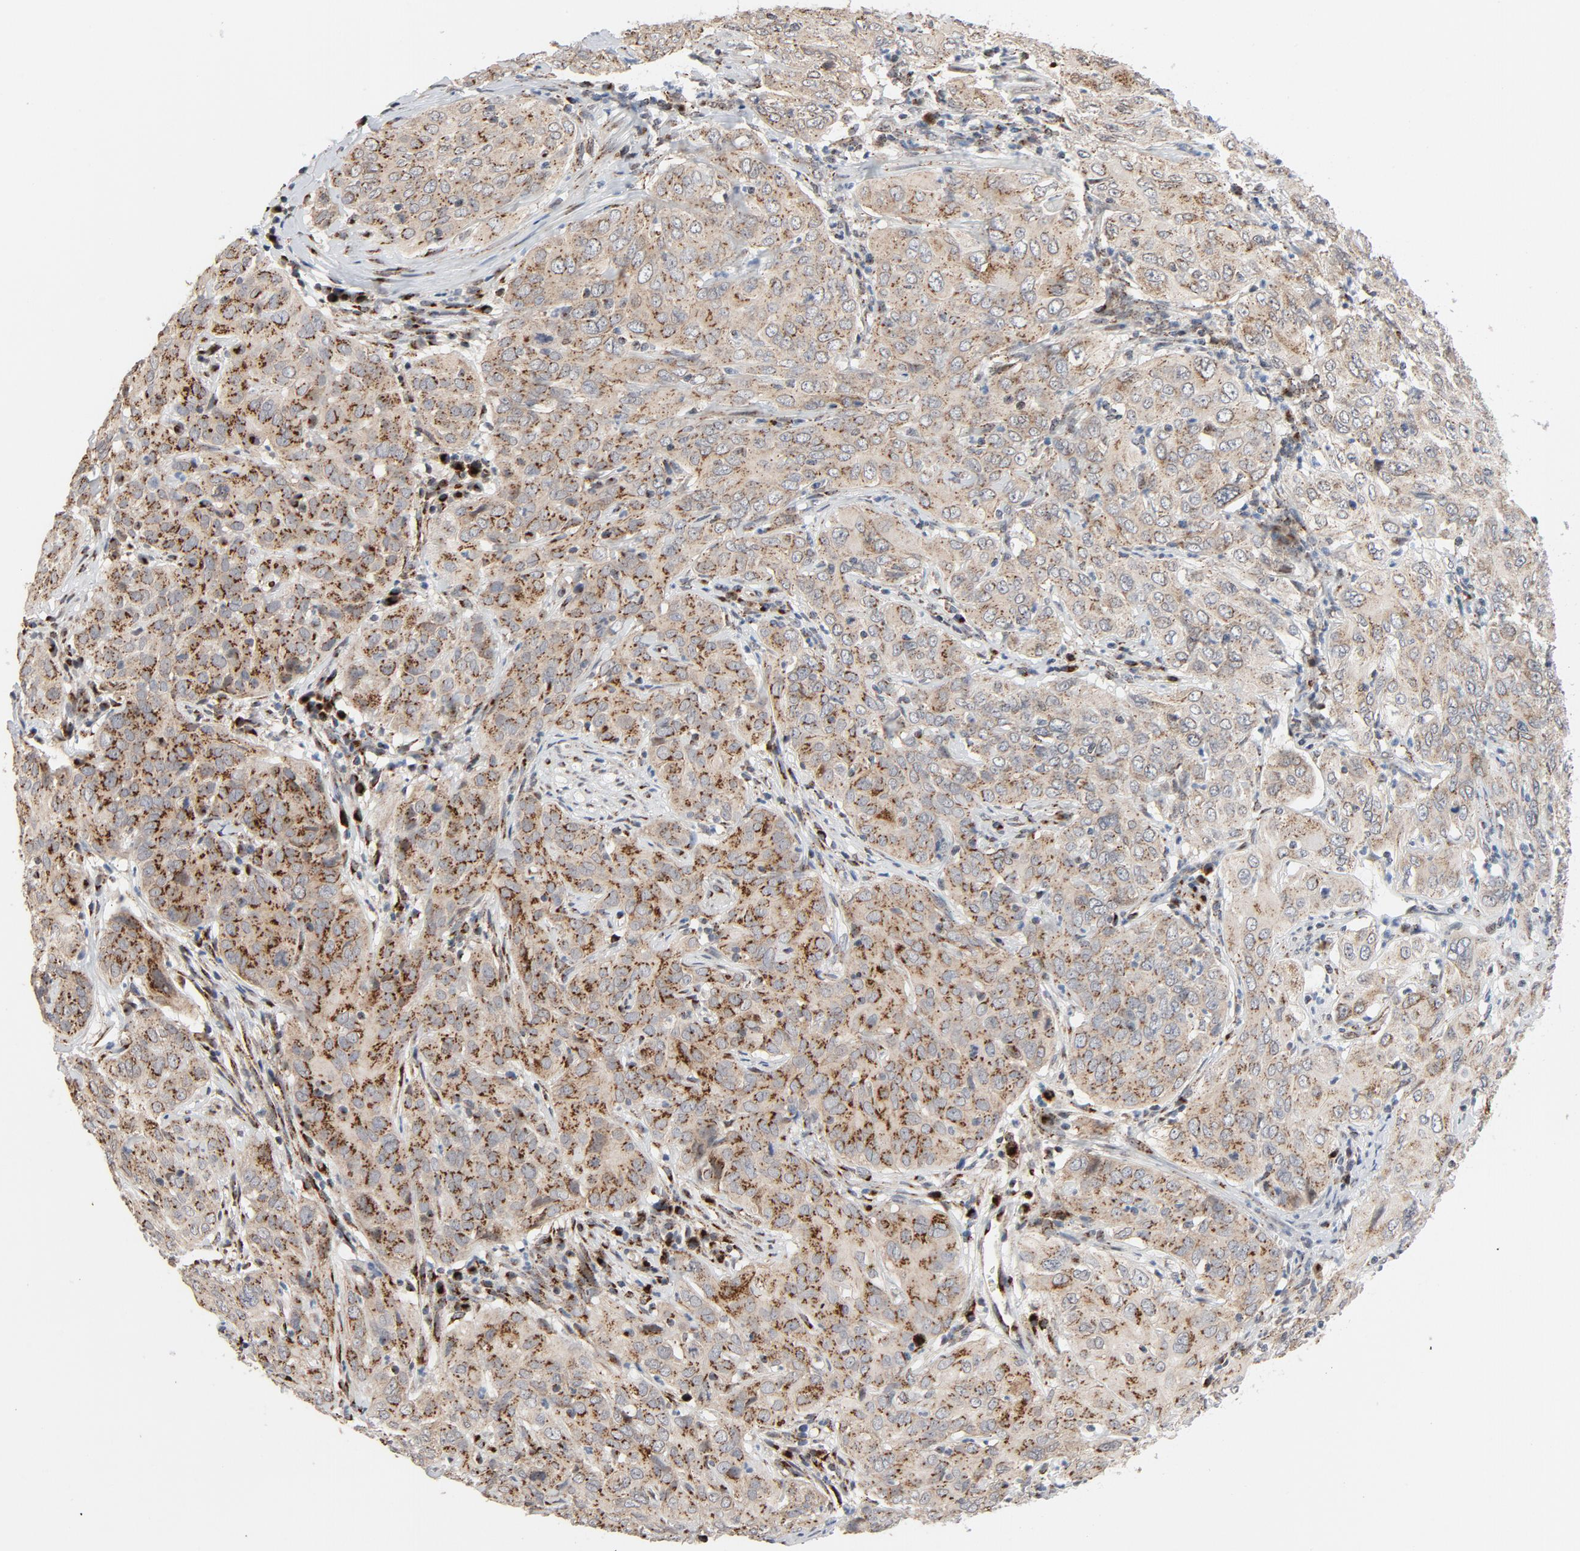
{"staining": {"intensity": "moderate", "quantity": "25%-75%", "location": "cytoplasmic/membranous"}, "tissue": "cervical cancer", "cell_type": "Tumor cells", "image_type": "cancer", "snomed": [{"axis": "morphology", "description": "Squamous cell carcinoma, NOS"}, {"axis": "topography", "description": "Cervix"}], "caption": "Immunohistochemistry image of neoplastic tissue: cervical cancer (squamous cell carcinoma) stained using immunohistochemistry (IHC) exhibits medium levels of moderate protein expression localized specifically in the cytoplasmic/membranous of tumor cells, appearing as a cytoplasmic/membranous brown color.", "gene": "RPL12", "patient": {"sex": "female", "age": 38}}